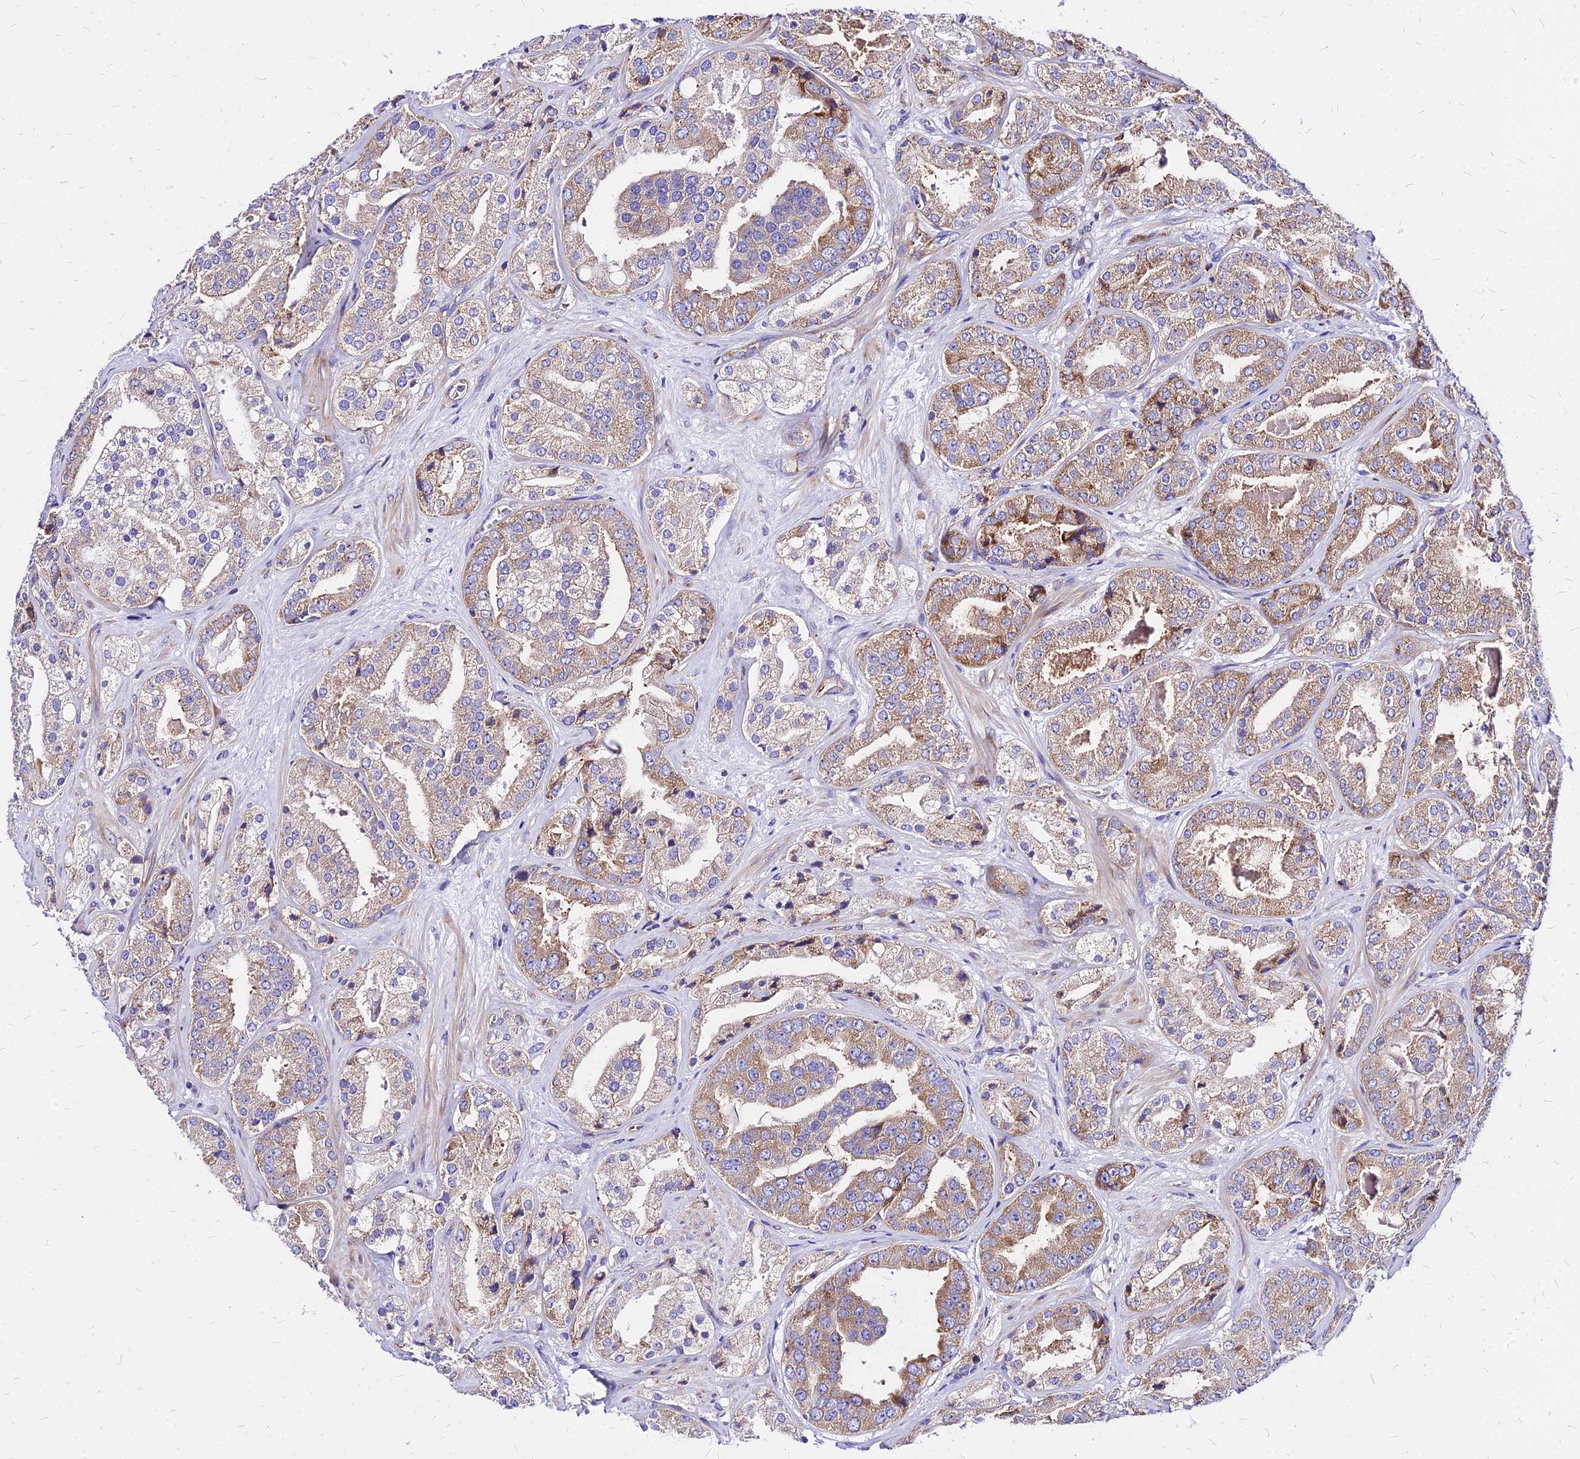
{"staining": {"intensity": "moderate", "quantity": "25%-75%", "location": "cytoplasmic/membranous"}, "tissue": "prostate cancer", "cell_type": "Tumor cells", "image_type": "cancer", "snomed": [{"axis": "morphology", "description": "Adenocarcinoma, High grade"}, {"axis": "topography", "description": "Prostate"}], "caption": "Human prostate cancer stained with a protein marker demonstrates moderate staining in tumor cells.", "gene": "RPL19", "patient": {"sex": "male", "age": 63}}